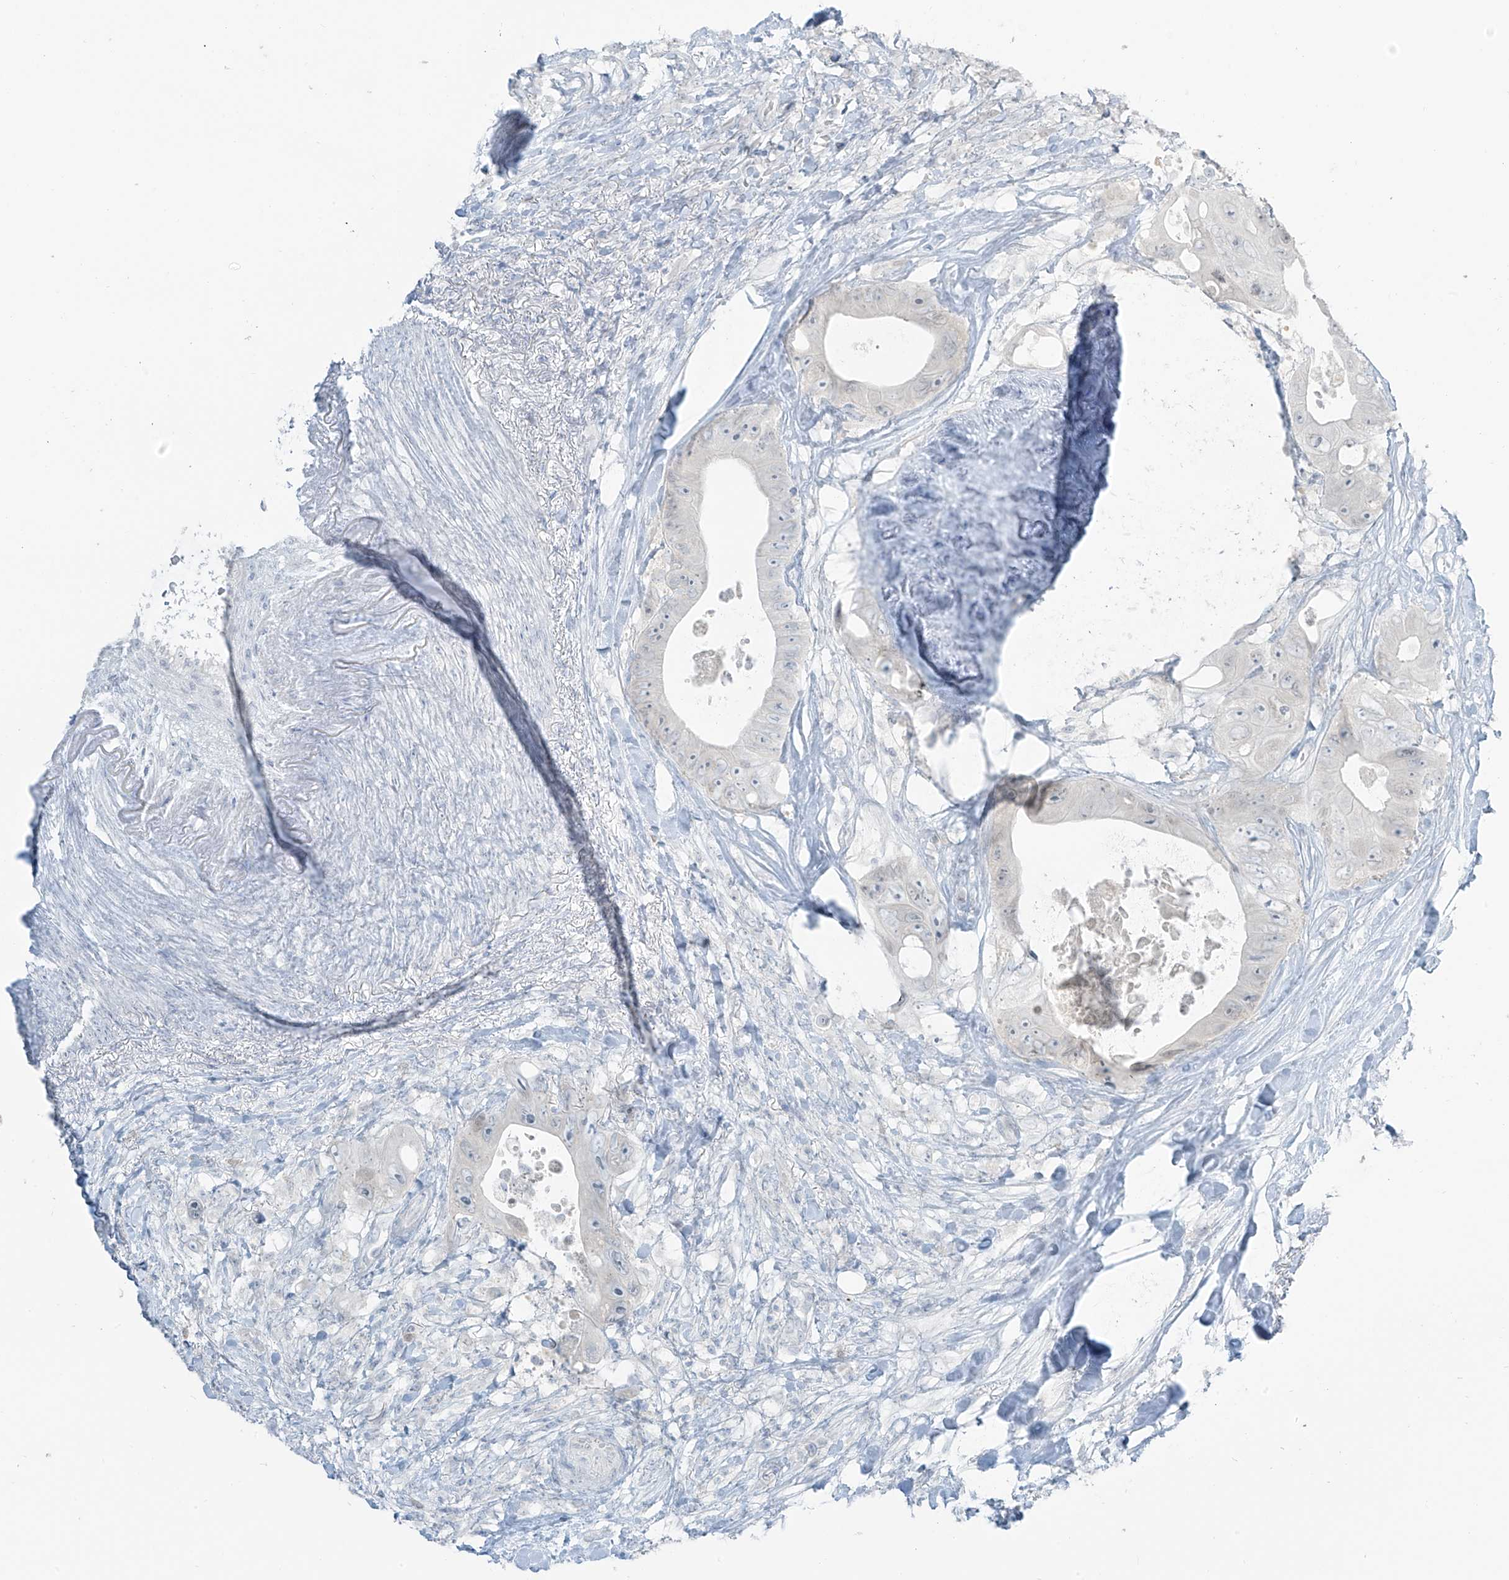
{"staining": {"intensity": "negative", "quantity": "none", "location": "none"}, "tissue": "colorectal cancer", "cell_type": "Tumor cells", "image_type": "cancer", "snomed": [{"axis": "morphology", "description": "Adenocarcinoma, NOS"}, {"axis": "topography", "description": "Colon"}], "caption": "IHC of human colorectal adenocarcinoma shows no expression in tumor cells. Nuclei are stained in blue.", "gene": "PRDM6", "patient": {"sex": "female", "age": 46}}